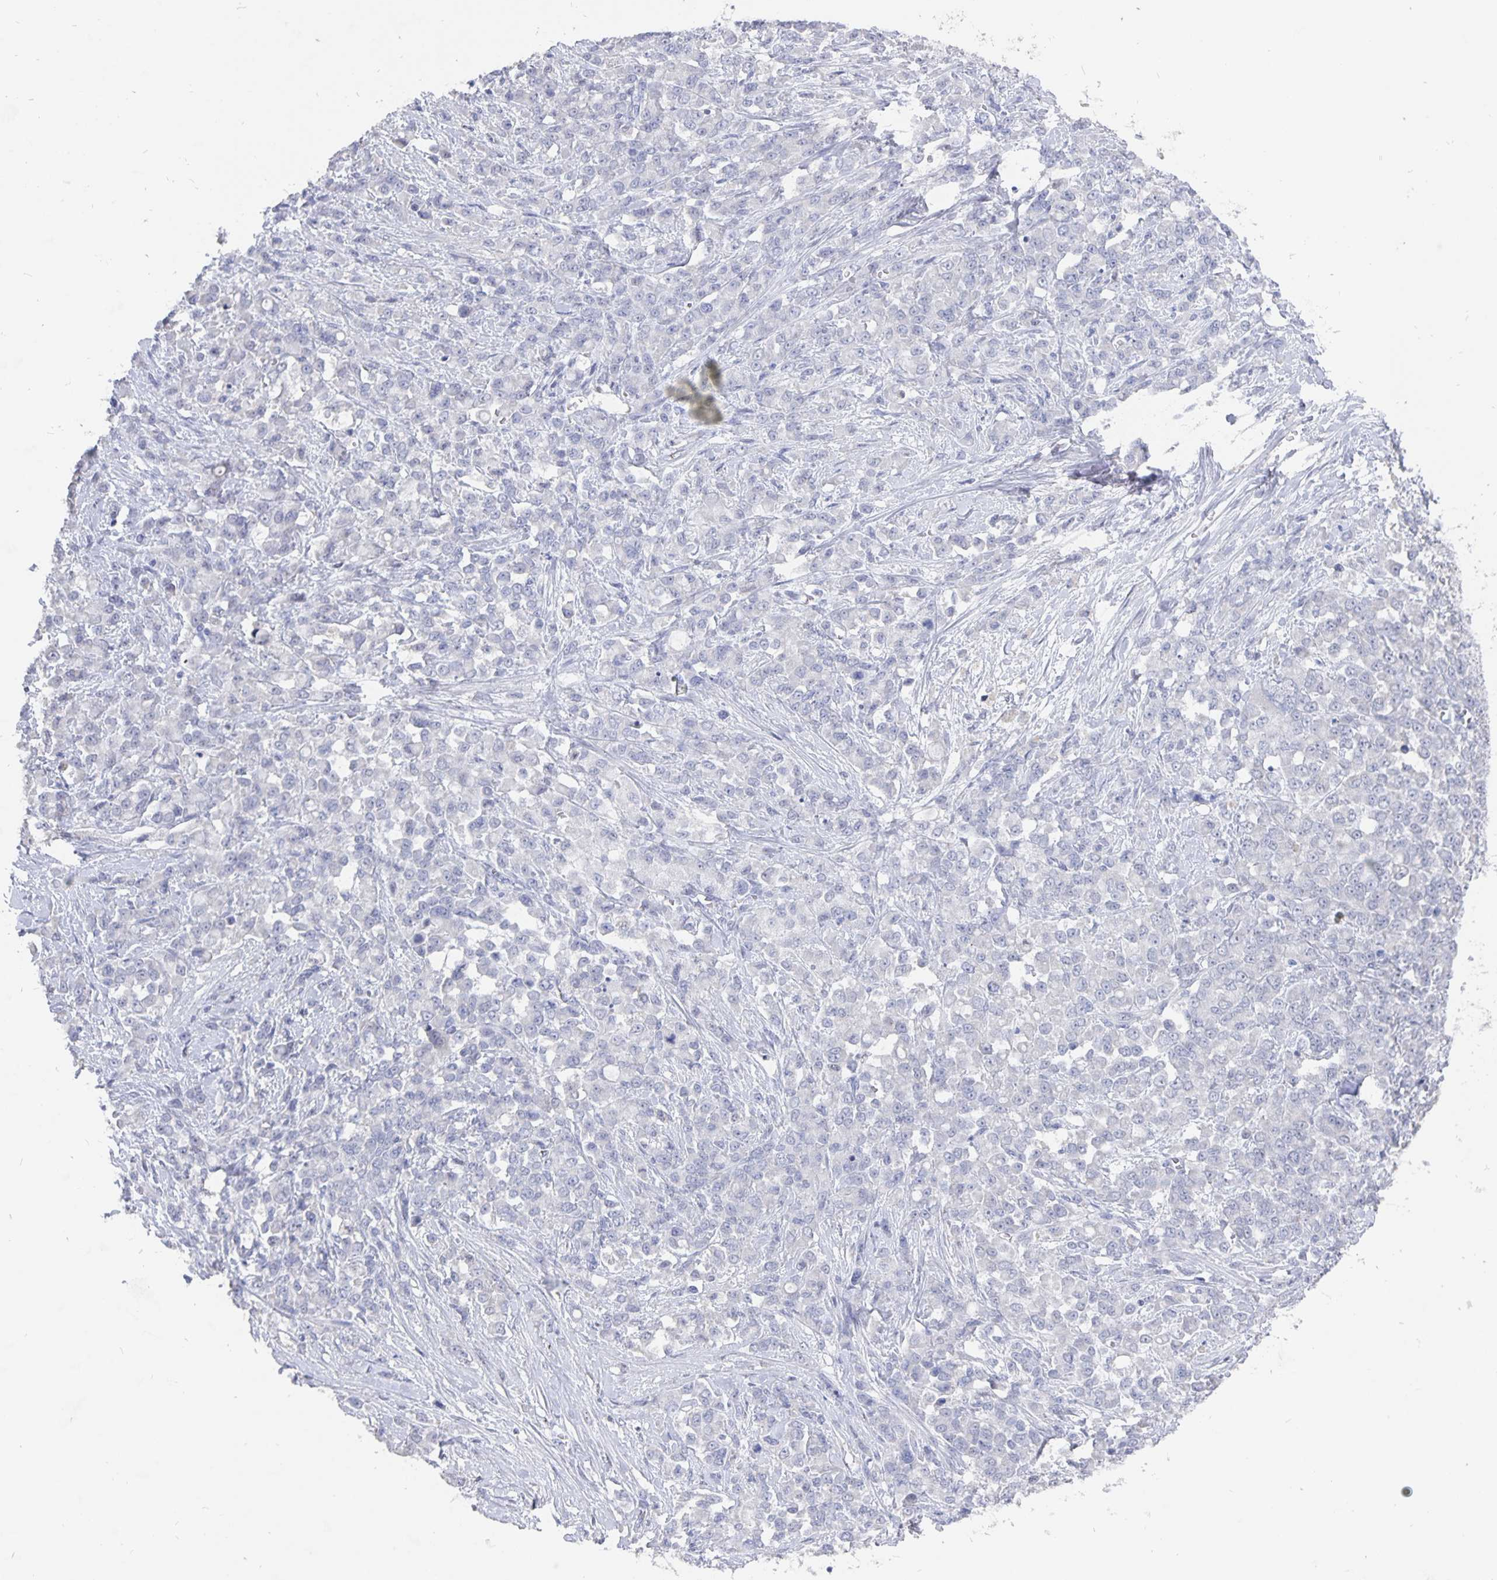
{"staining": {"intensity": "negative", "quantity": "none", "location": "none"}, "tissue": "stomach cancer", "cell_type": "Tumor cells", "image_type": "cancer", "snomed": [{"axis": "morphology", "description": "Adenocarcinoma, NOS"}, {"axis": "topography", "description": "Stomach"}], "caption": "Tumor cells are negative for brown protein staining in stomach cancer.", "gene": "SMOC1", "patient": {"sex": "female", "age": 76}}